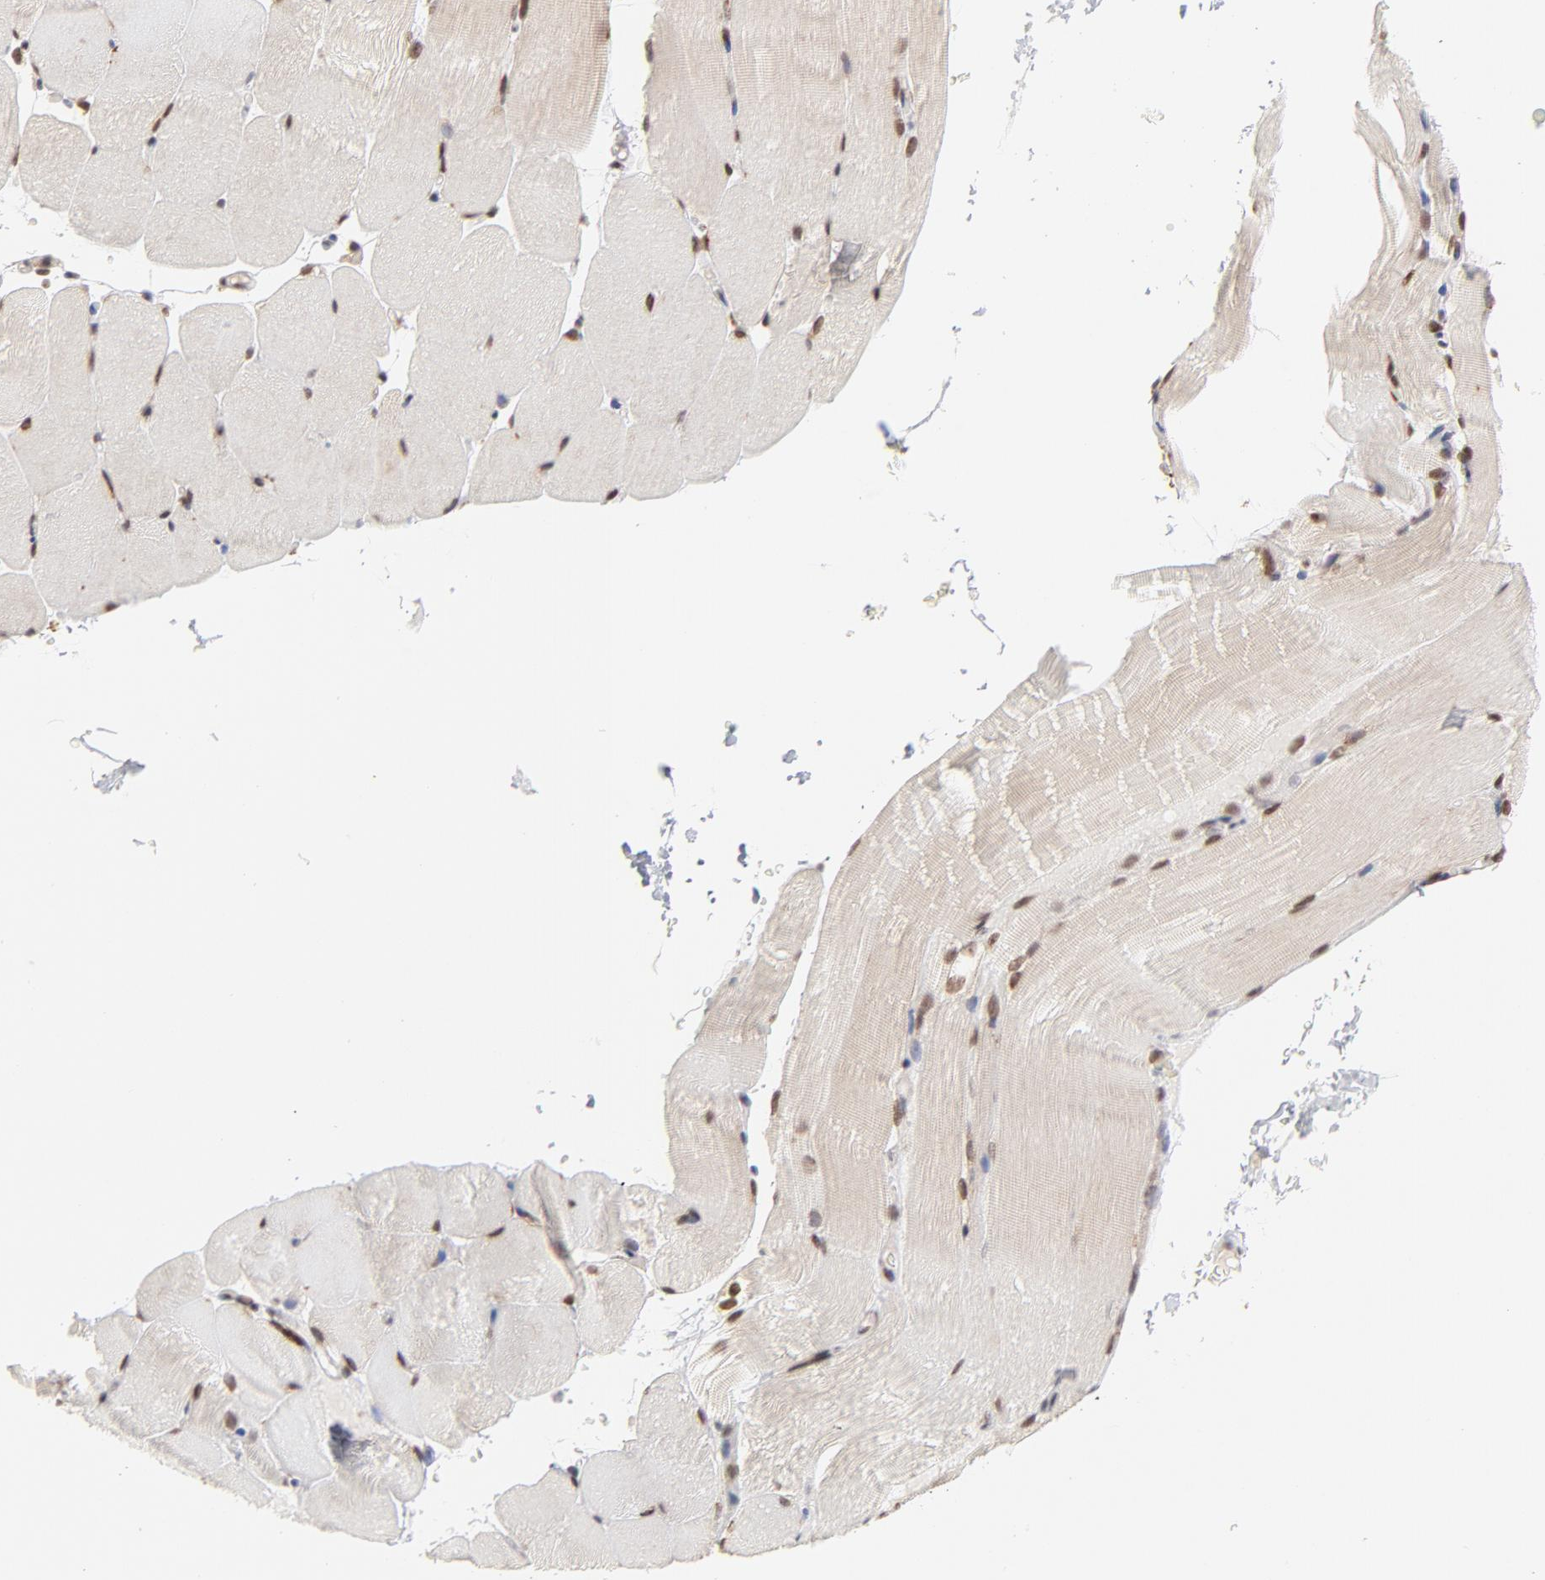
{"staining": {"intensity": "moderate", "quantity": ">75%", "location": "cytoplasmic/membranous,nuclear"}, "tissue": "skeletal muscle", "cell_type": "Myocytes", "image_type": "normal", "snomed": [{"axis": "morphology", "description": "Normal tissue, NOS"}, {"axis": "topography", "description": "Skeletal muscle"}], "caption": "Protein staining exhibits moderate cytoplasmic/membranous,nuclear staining in approximately >75% of myocytes in benign skeletal muscle.", "gene": "ARIH1", "patient": {"sex": "female", "age": 37}}